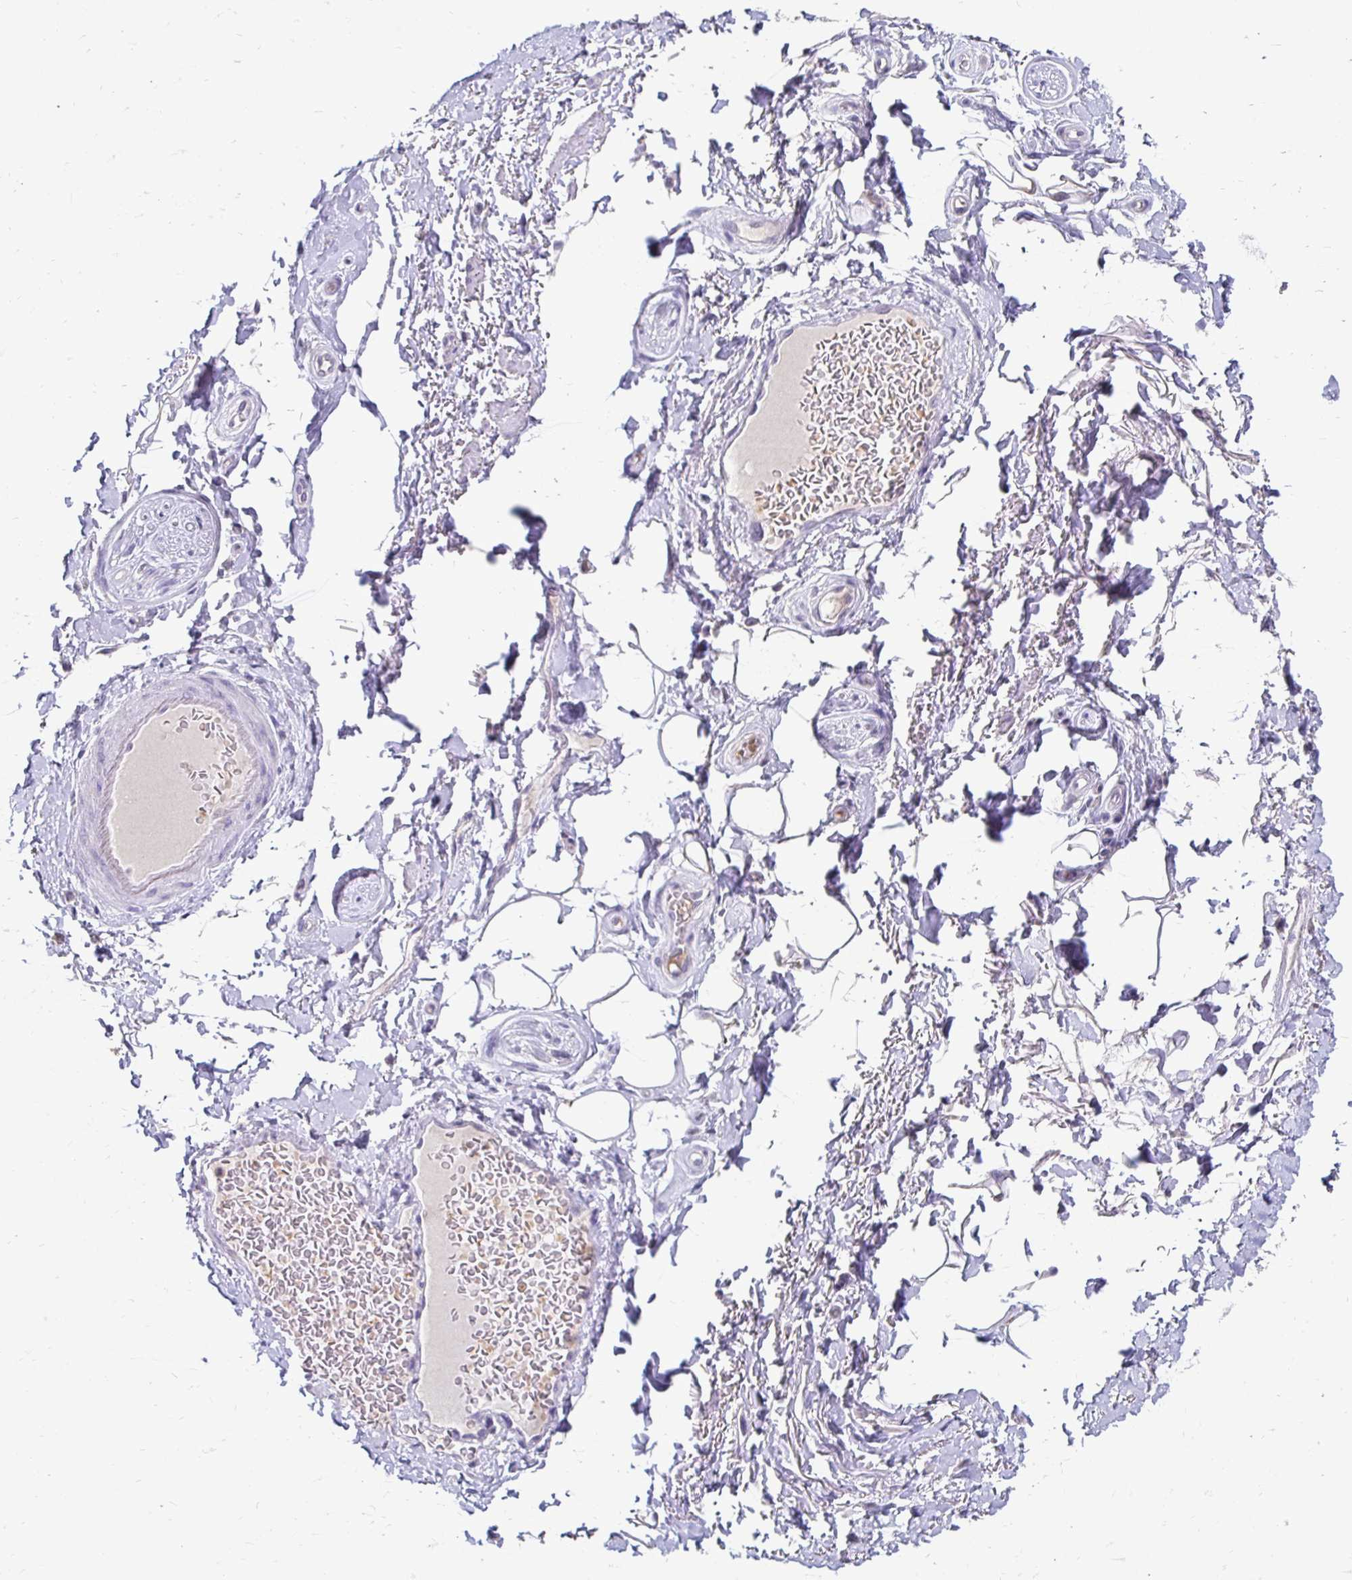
{"staining": {"intensity": "negative", "quantity": "none", "location": "none"}, "tissue": "adipose tissue", "cell_type": "Adipocytes", "image_type": "normal", "snomed": [{"axis": "morphology", "description": "Normal tissue, NOS"}, {"axis": "topography", "description": "Peripheral nerve tissue"}], "caption": "The histopathology image demonstrates no significant staining in adipocytes of adipose tissue.", "gene": "GK2", "patient": {"sex": "male", "age": 51}}